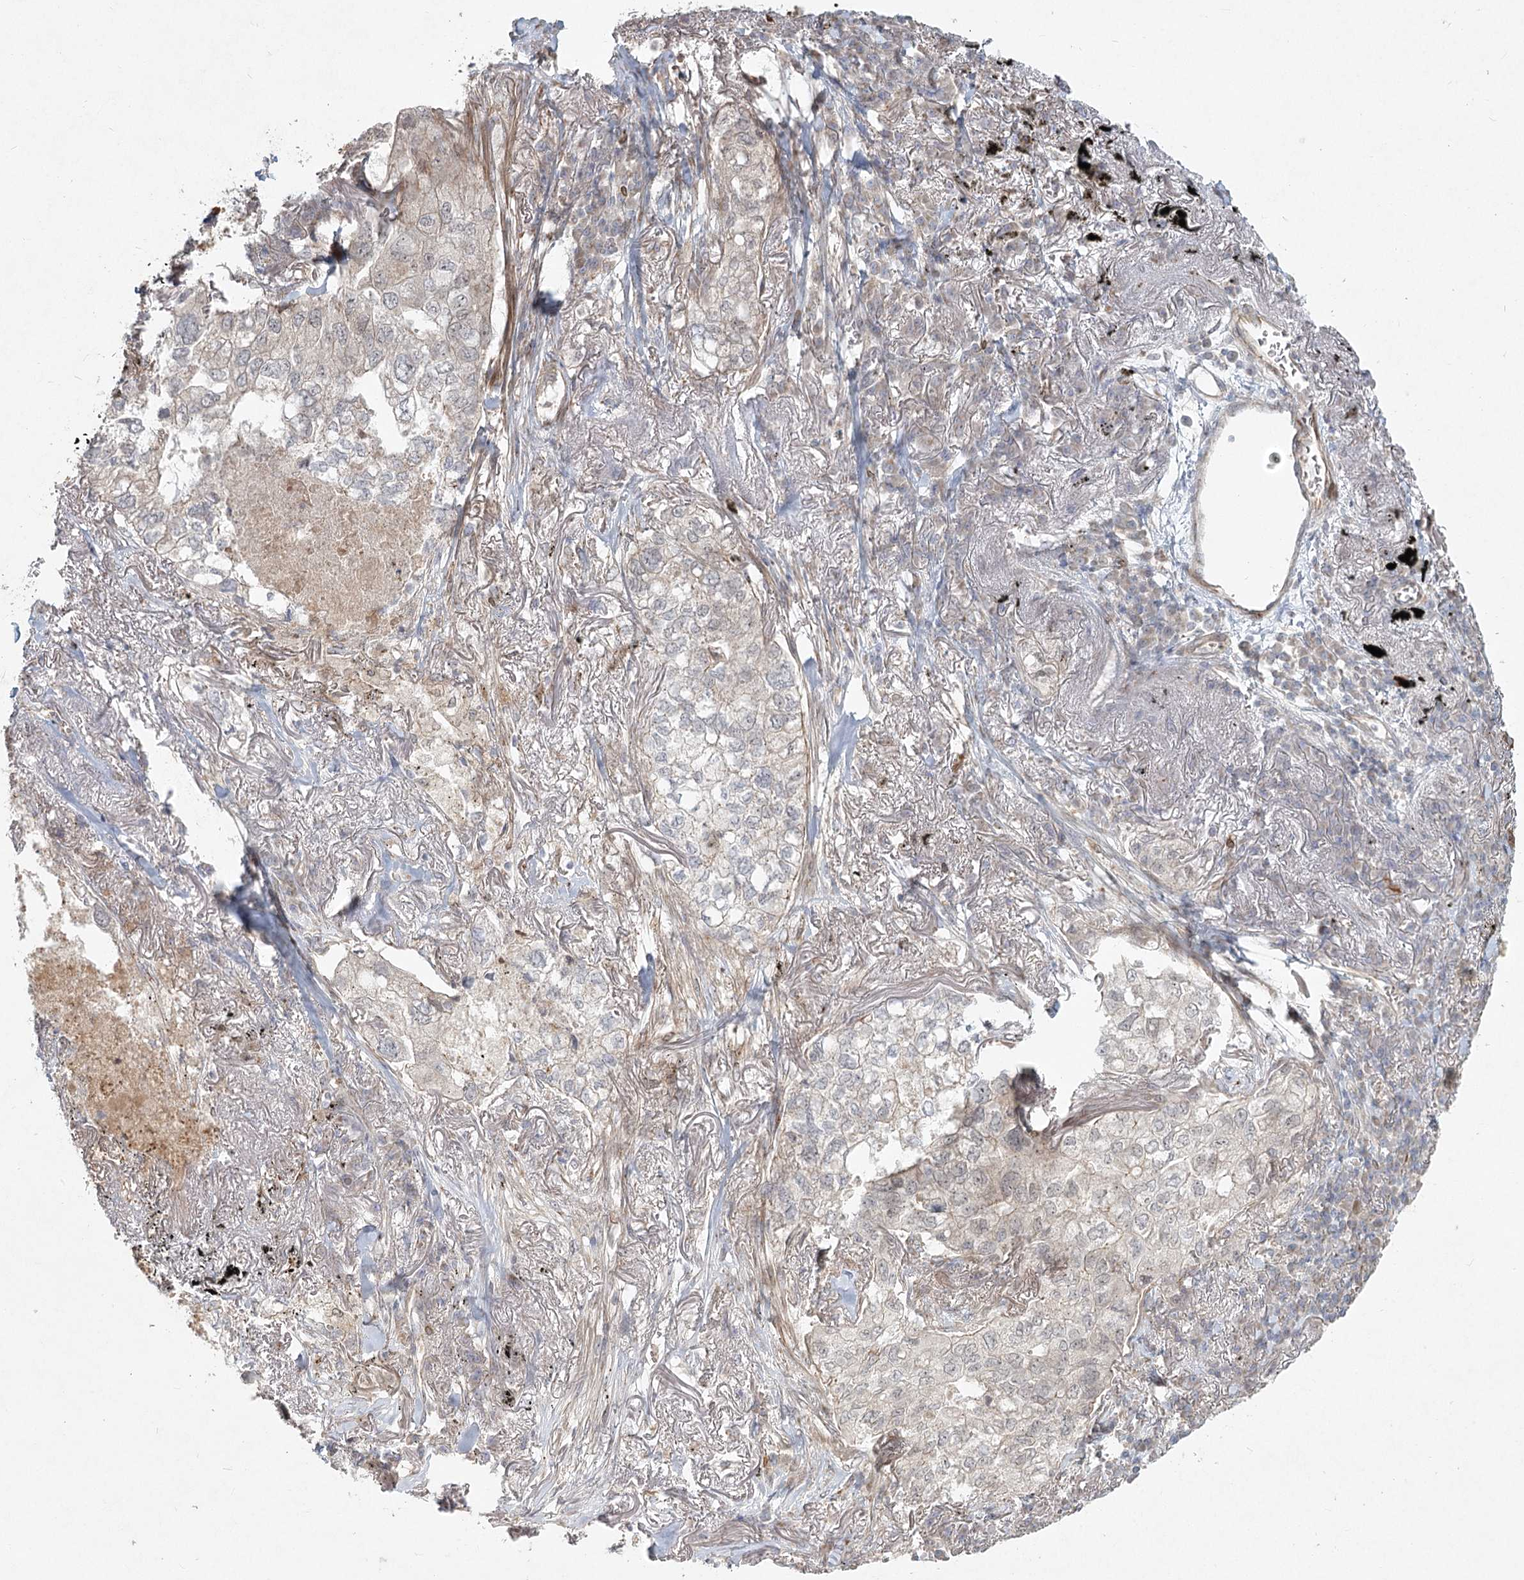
{"staining": {"intensity": "negative", "quantity": "none", "location": "none"}, "tissue": "lung cancer", "cell_type": "Tumor cells", "image_type": "cancer", "snomed": [{"axis": "morphology", "description": "Adenocarcinoma, NOS"}, {"axis": "topography", "description": "Lung"}], "caption": "The photomicrograph reveals no significant staining in tumor cells of lung cancer (adenocarcinoma).", "gene": "LRP2BP", "patient": {"sex": "male", "age": 65}}